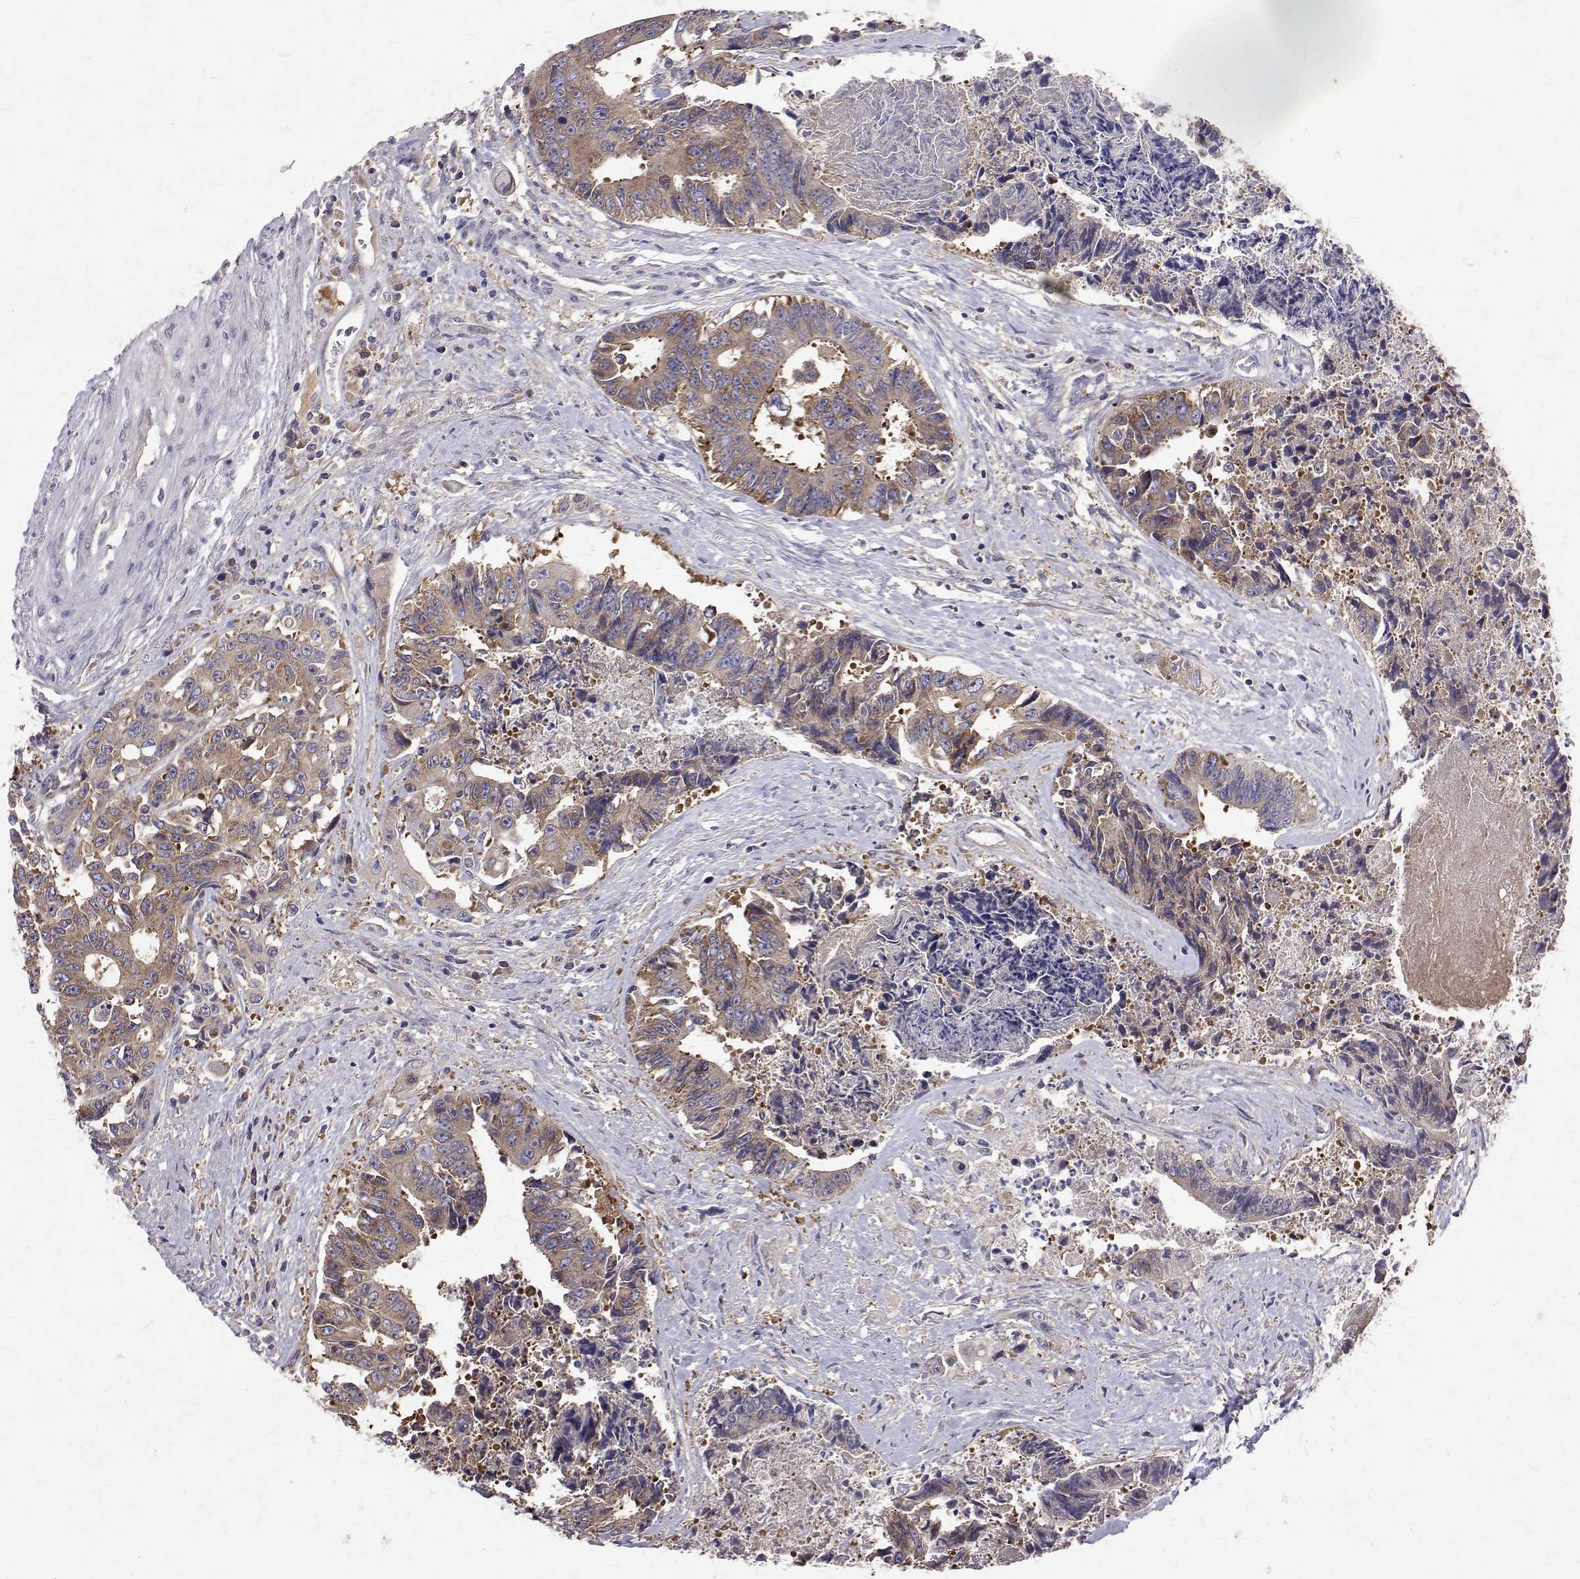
{"staining": {"intensity": "weak", "quantity": "25%-75%", "location": "cytoplasmic/membranous"}, "tissue": "colorectal cancer", "cell_type": "Tumor cells", "image_type": "cancer", "snomed": [{"axis": "morphology", "description": "Adenocarcinoma, NOS"}, {"axis": "topography", "description": "Rectum"}], "caption": "Colorectal cancer stained for a protein displays weak cytoplasmic/membranous positivity in tumor cells. Using DAB (3,3'-diaminobenzidine) (brown) and hematoxylin (blue) stains, captured at high magnification using brightfield microscopy.", "gene": "FARSB", "patient": {"sex": "male", "age": 54}}